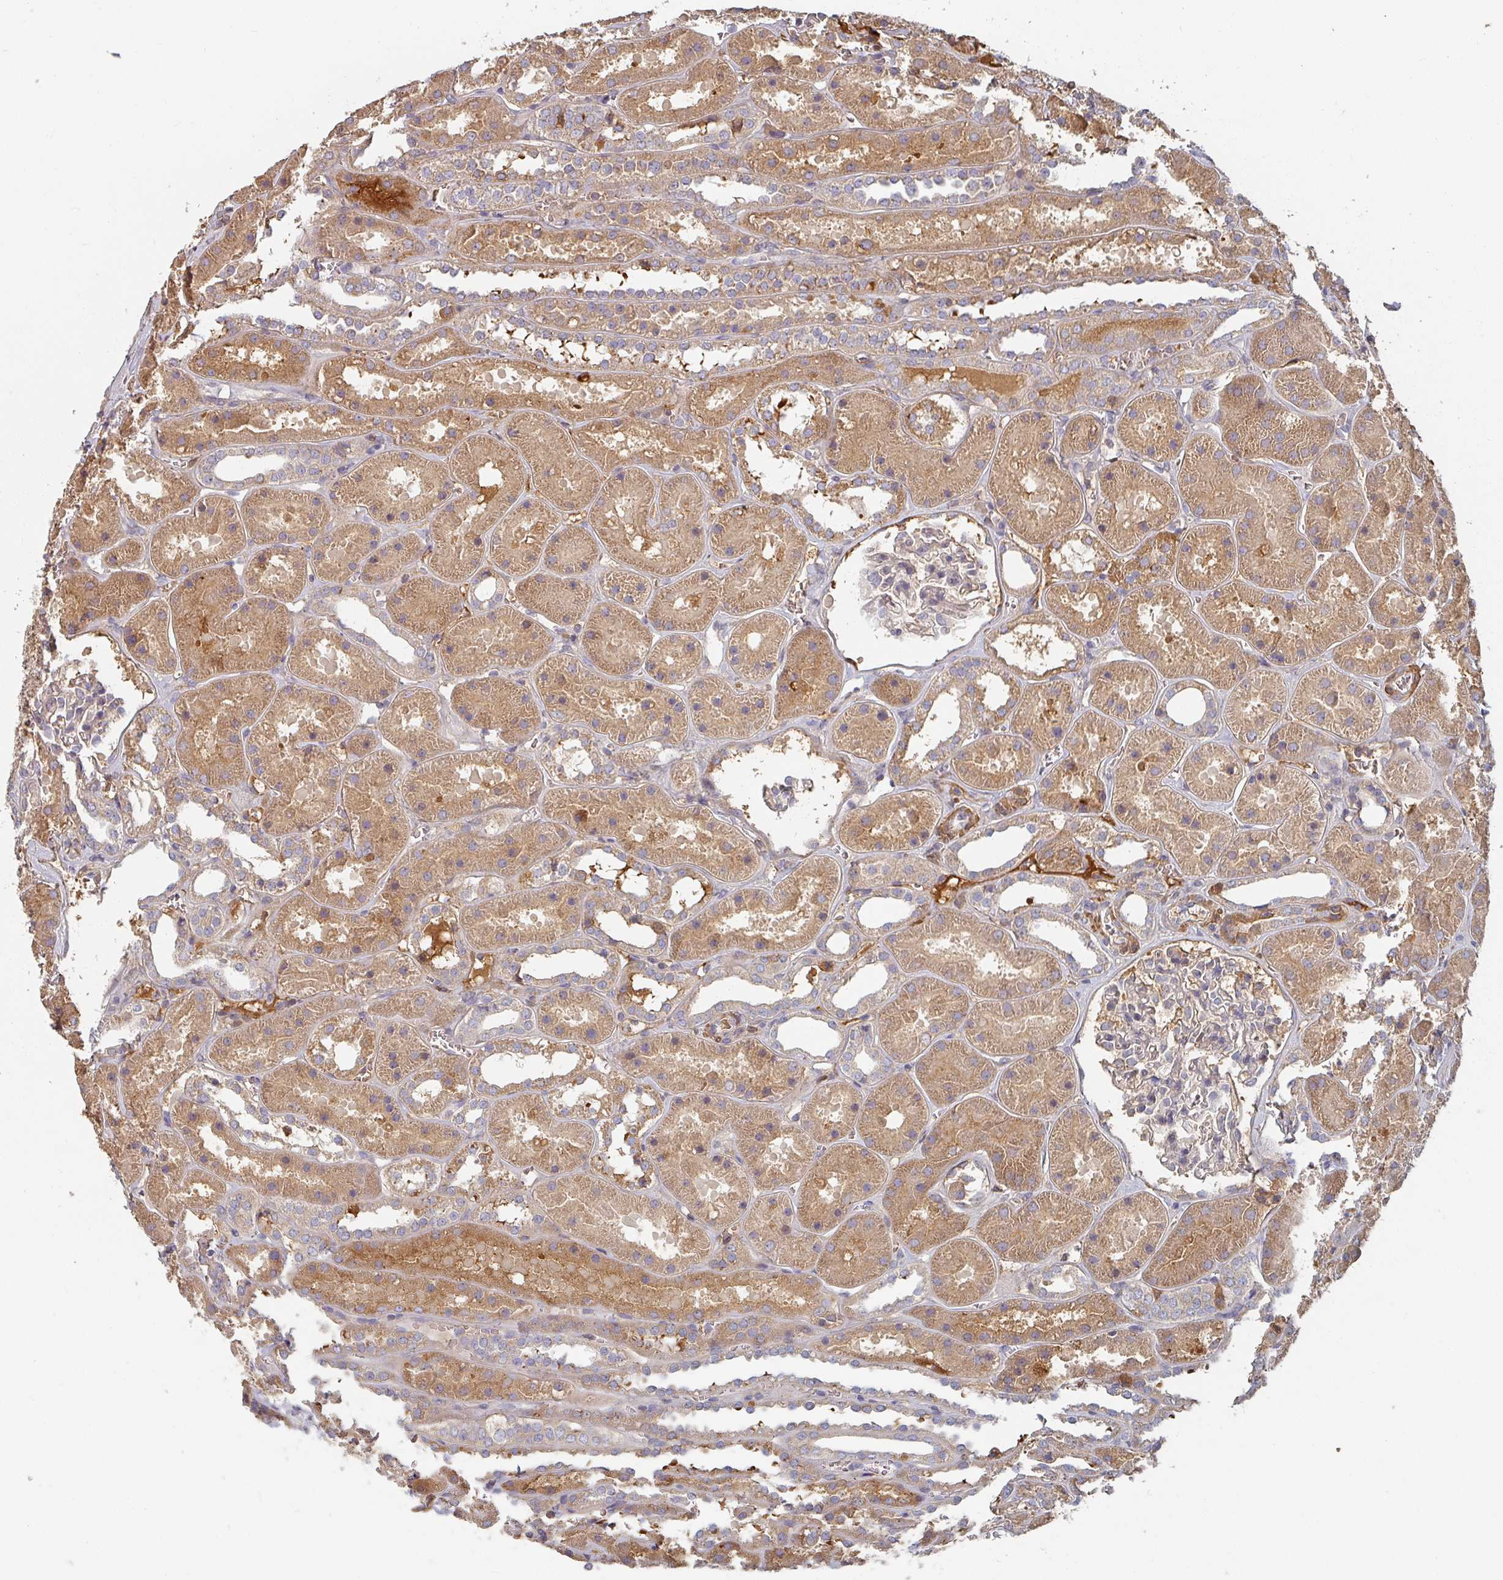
{"staining": {"intensity": "weak", "quantity": "<25%", "location": "cytoplasmic/membranous"}, "tissue": "kidney", "cell_type": "Cells in glomeruli", "image_type": "normal", "snomed": [{"axis": "morphology", "description": "Normal tissue, NOS"}, {"axis": "topography", "description": "Kidney"}], "caption": "Cells in glomeruli show no significant expression in benign kidney. (DAB (3,3'-diaminobenzidine) IHC, high magnification).", "gene": "ENSG00000249773", "patient": {"sex": "female", "age": 41}}